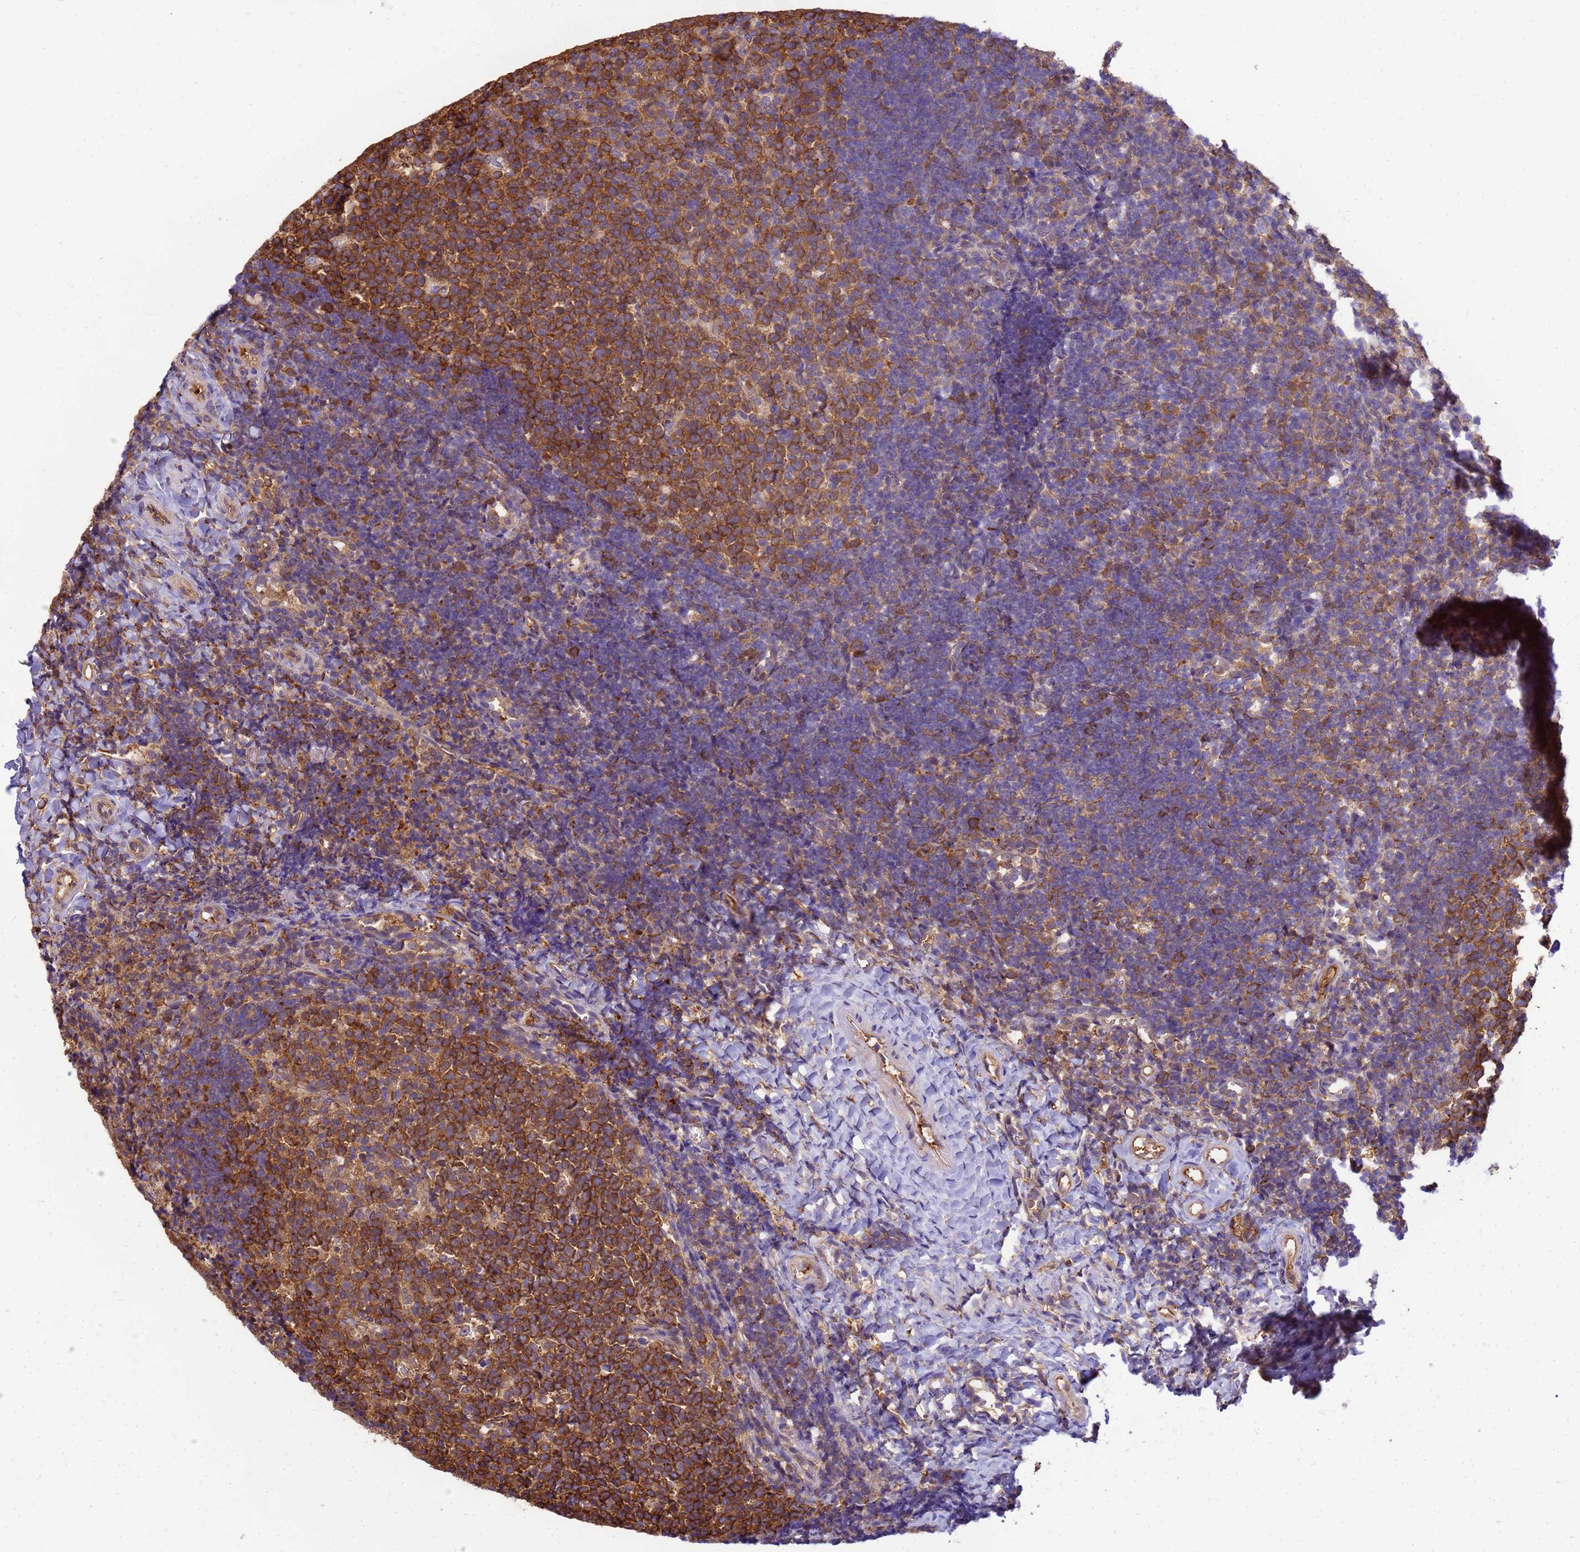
{"staining": {"intensity": "strong", "quantity": ">75%", "location": "cytoplasmic/membranous"}, "tissue": "tonsil", "cell_type": "Germinal center cells", "image_type": "normal", "snomed": [{"axis": "morphology", "description": "Normal tissue, NOS"}, {"axis": "topography", "description": "Tonsil"}], "caption": "Immunohistochemical staining of normal human tonsil exhibits high levels of strong cytoplasmic/membranous positivity in about >75% of germinal center cells. (DAB IHC, brown staining for protein, blue staining for nuclei).", "gene": "ENSG00000198211", "patient": {"sex": "female", "age": 10}}